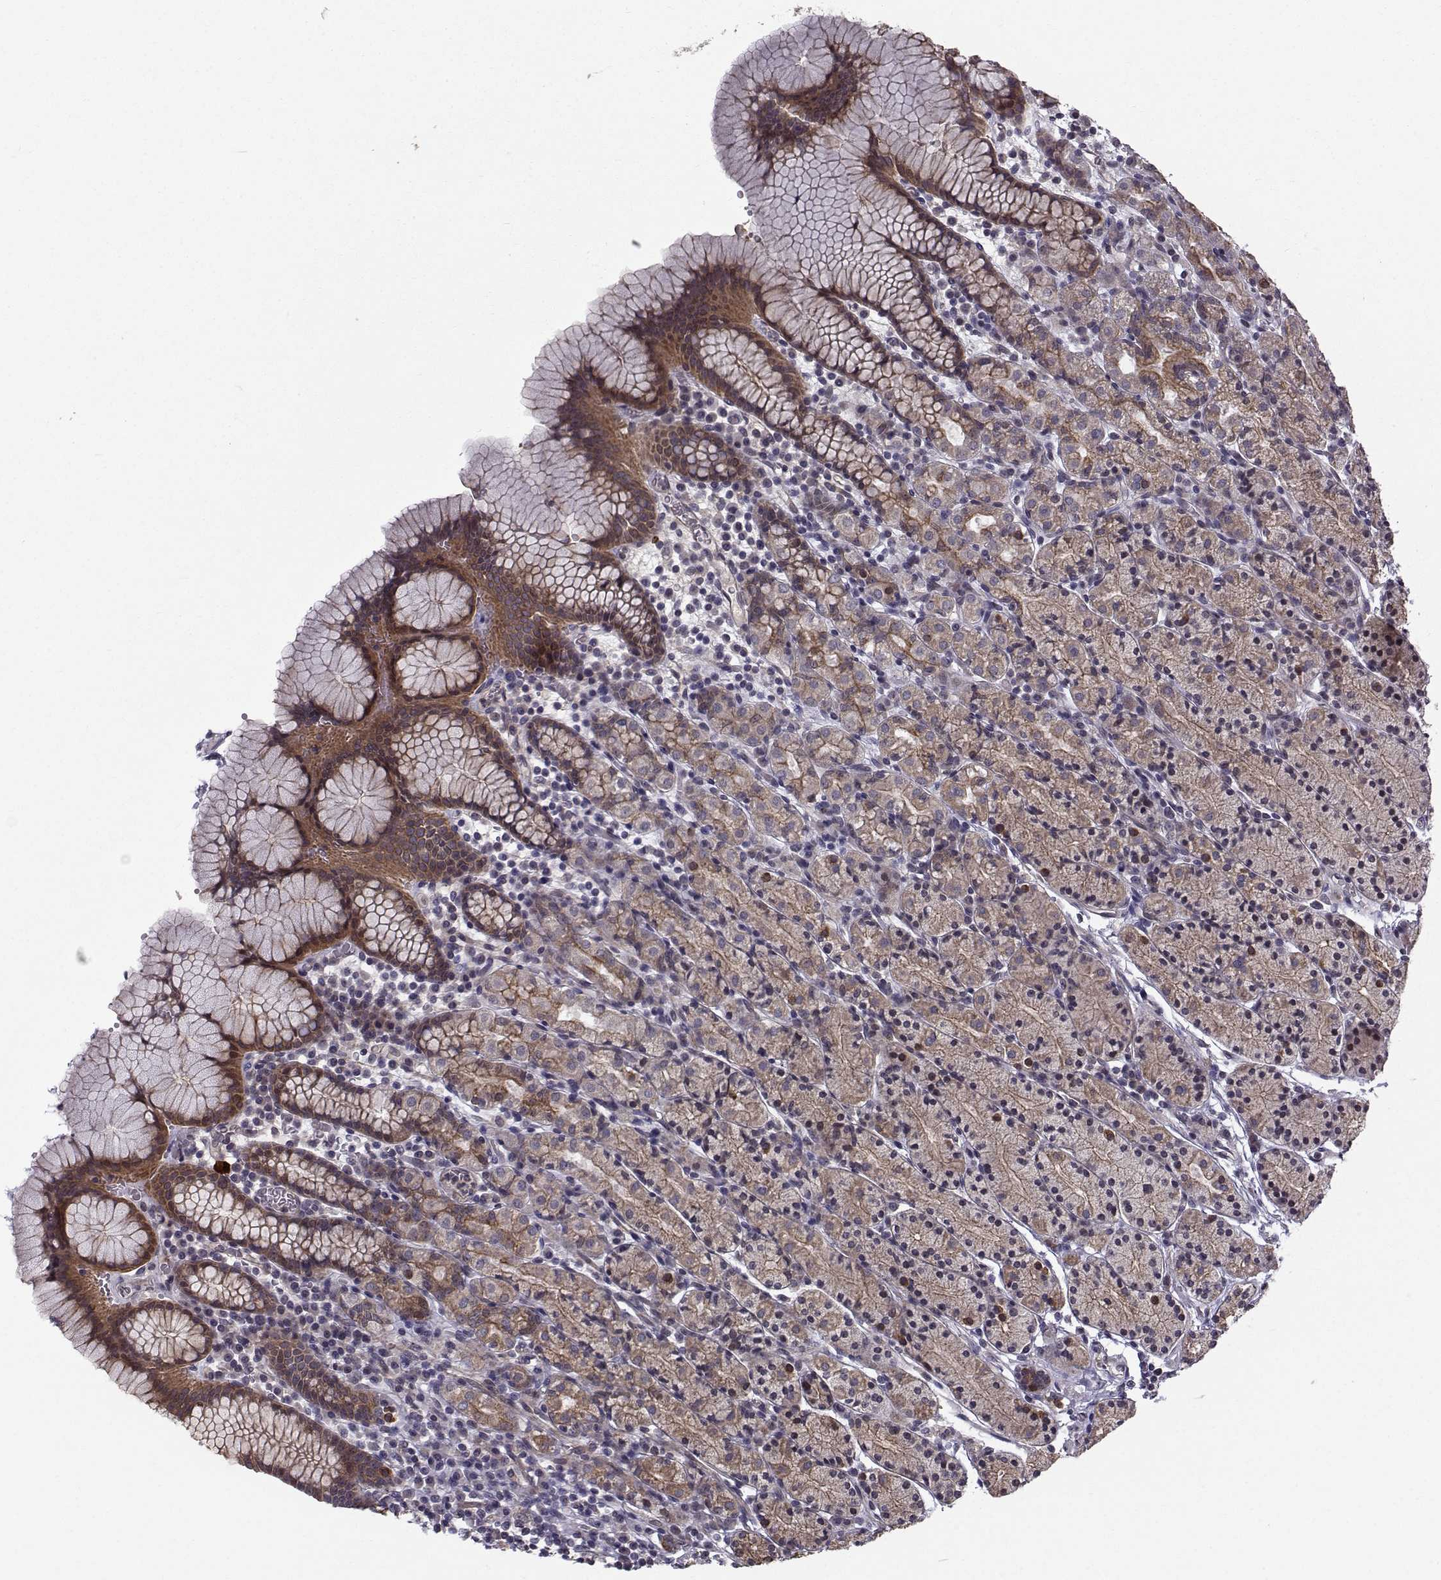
{"staining": {"intensity": "moderate", "quantity": ">75%", "location": "cytoplasmic/membranous"}, "tissue": "stomach", "cell_type": "Glandular cells", "image_type": "normal", "snomed": [{"axis": "morphology", "description": "Normal tissue, NOS"}, {"axis": "topography", "description": "Stomach, upper"}, {"axis": "topography", "description": "Stomach"}], "caption": "Stomach stained with DAB (3,3'-diaminobenzidine) immunohistochemistry (IHC) shows medium levels of moderate cytoplasmic/membranous staining in approximately >75% of glandular cells. (brown staining indicates protein expression, while blue staining denotes nuclei).", "gene": "APC", "patient": {"sex": "male", "age": 62}}